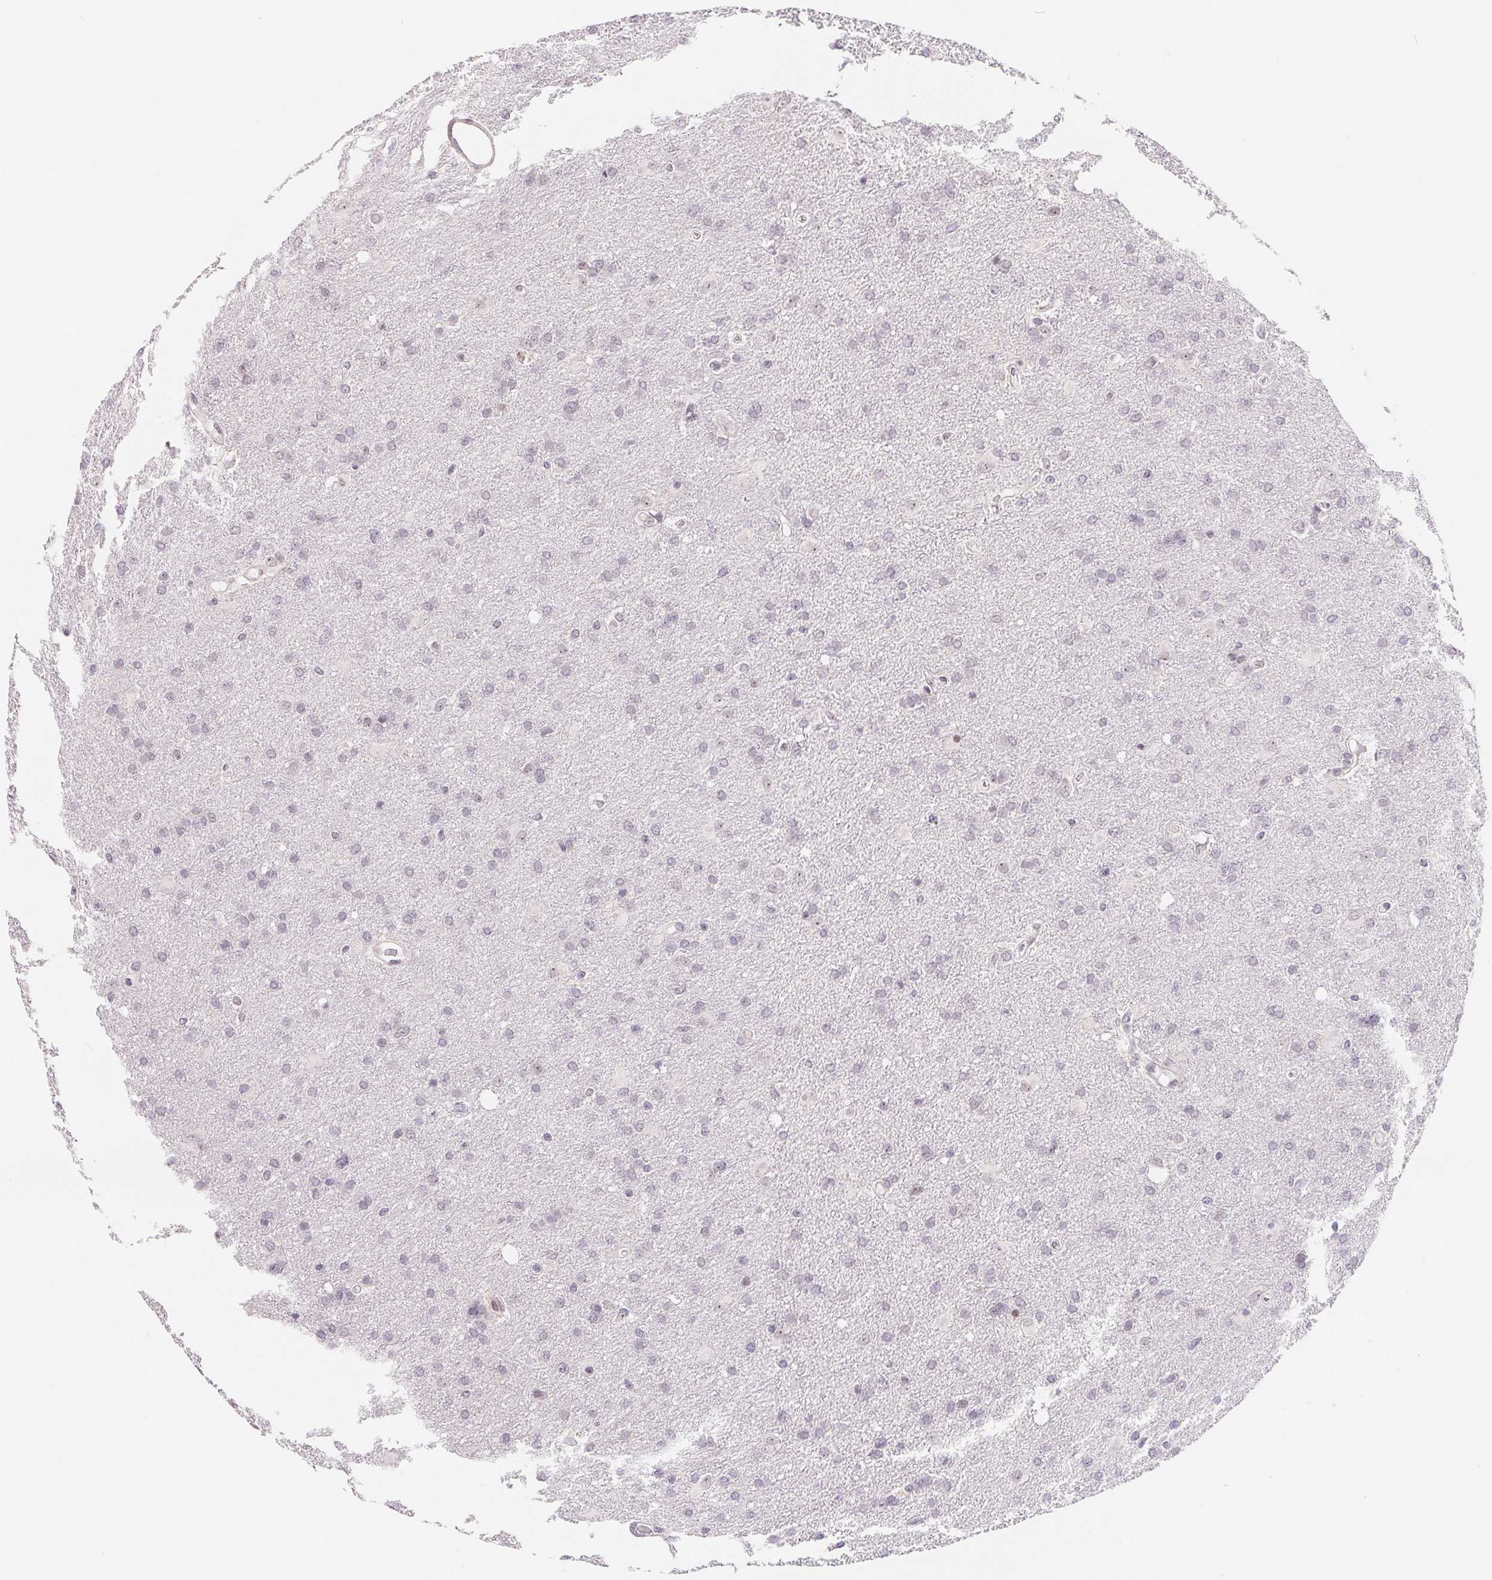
{"staining": {"intensity": "moderate", "quantity": "25%-75%", "location": "nuclear"}, "tissue": "glioma", "cell_type": "Tumor cells", "image_type": "cancer", "snomed": [{"axis": "morphology", "description": "Glioma, malignant, High grade"}, {"axis": "topography", "description": "Brain"}], "caption": "Immunohistochemistry of human glioma shows medium levels of moderate nuclear expression in about 25%-75% of tumor cells. (IHC, brightfield microscopy, high magnification).", "gene": "LCA5L", "patient": {"sex": "male", "age": 53}}